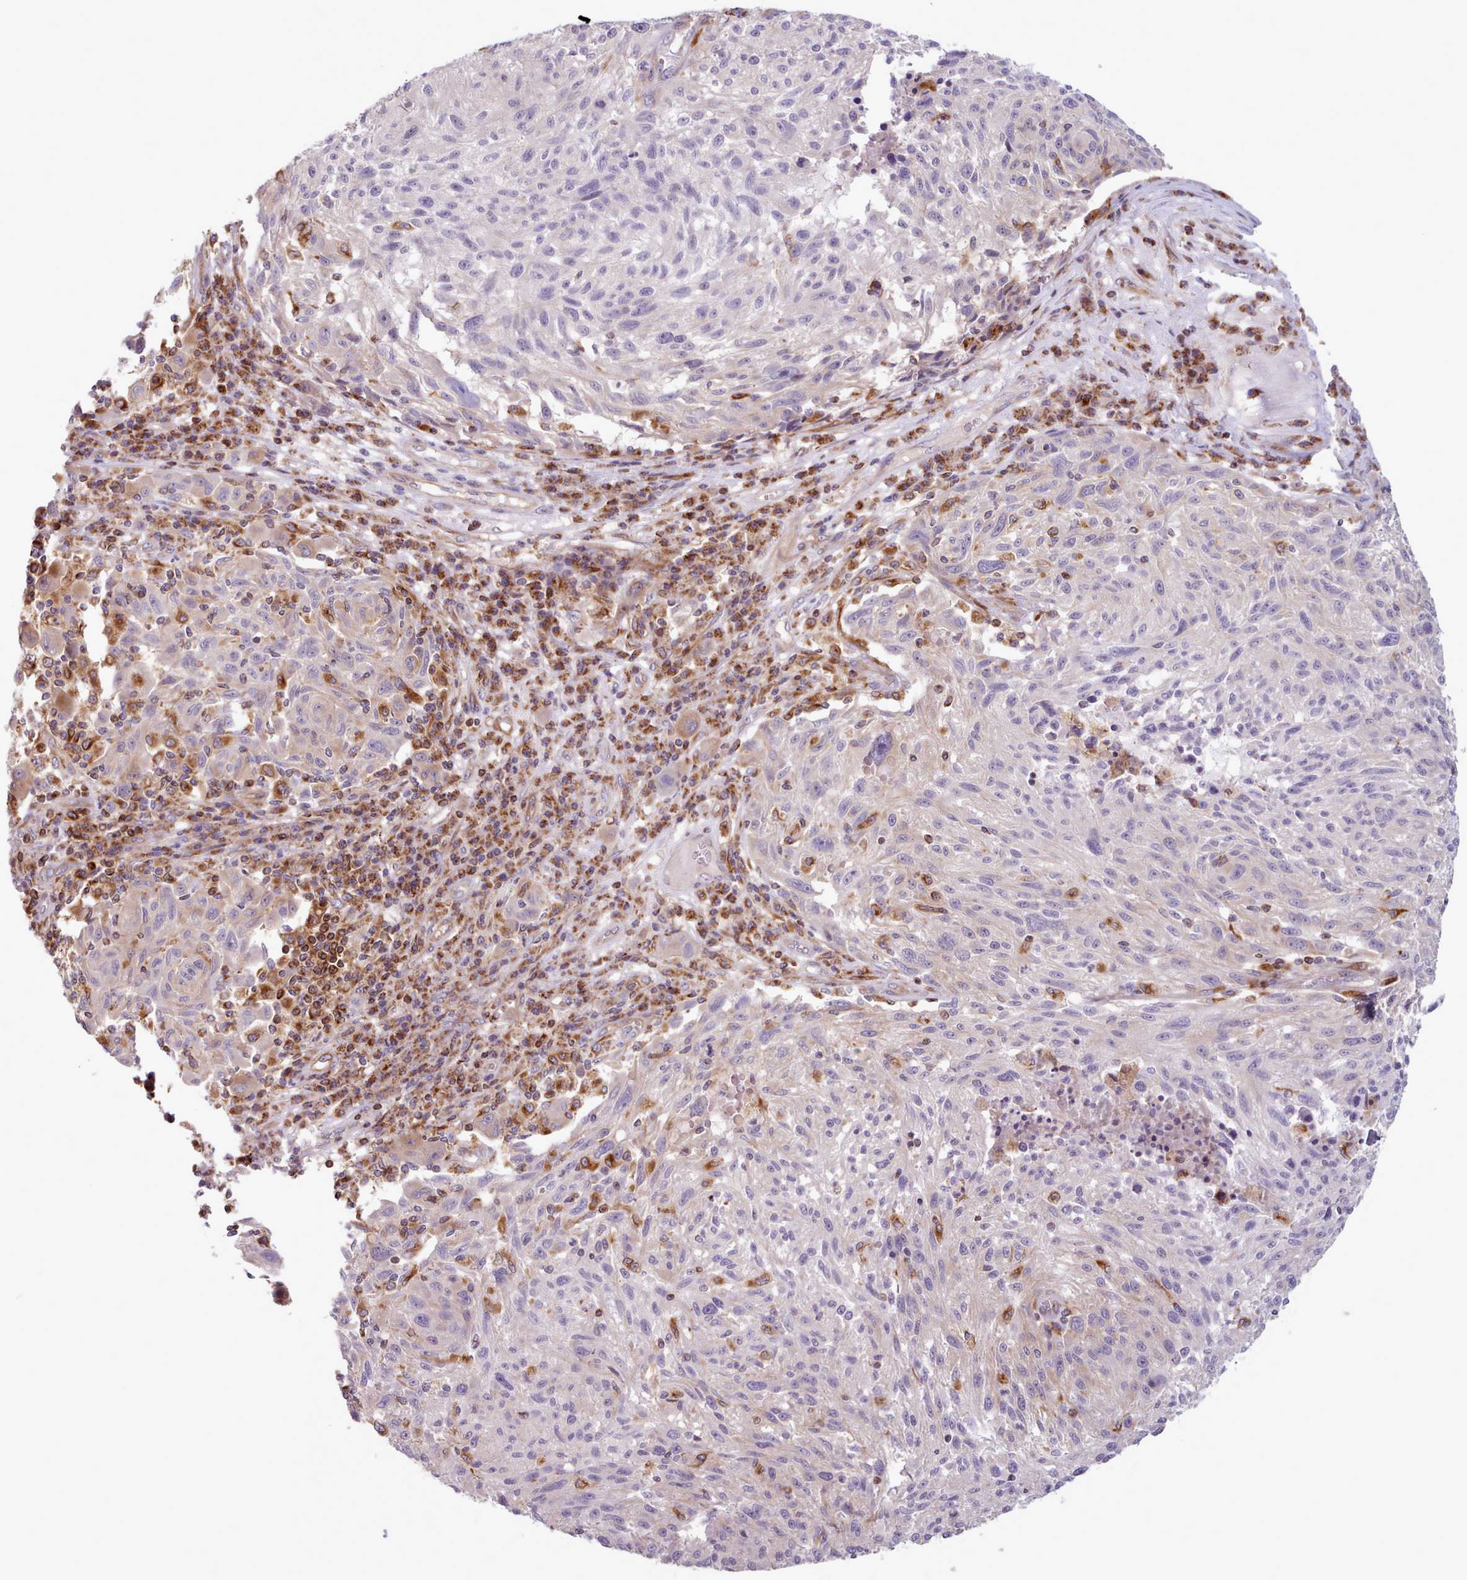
{"staining": {"intensity": "moderate", "quantity": "<25%", "location": "cytoplasmic/membranous"}, "tissue": "melanoma", "cell_type": "Tumor cells", "image_type": "cancer", "snomed": [{"axis": "morphology", "description": "Malignant melanoma, NOS"}, {"axis": "topography", "description": "Skin"}], "caption": "Protein analysis of melanoma tissue reveals moderate cytoplasmic/membranous positivity in approximately <25% of tumor cells. The staining was performed using DAB (3,3'-diaminobenzidine) to visualize the protein expression in brown, while the nuclei were stained in blue with hematoxylin (Magnification: 20x).", "gene": "CRYBG1", "patient": {"sex": "male", "age": 53}}